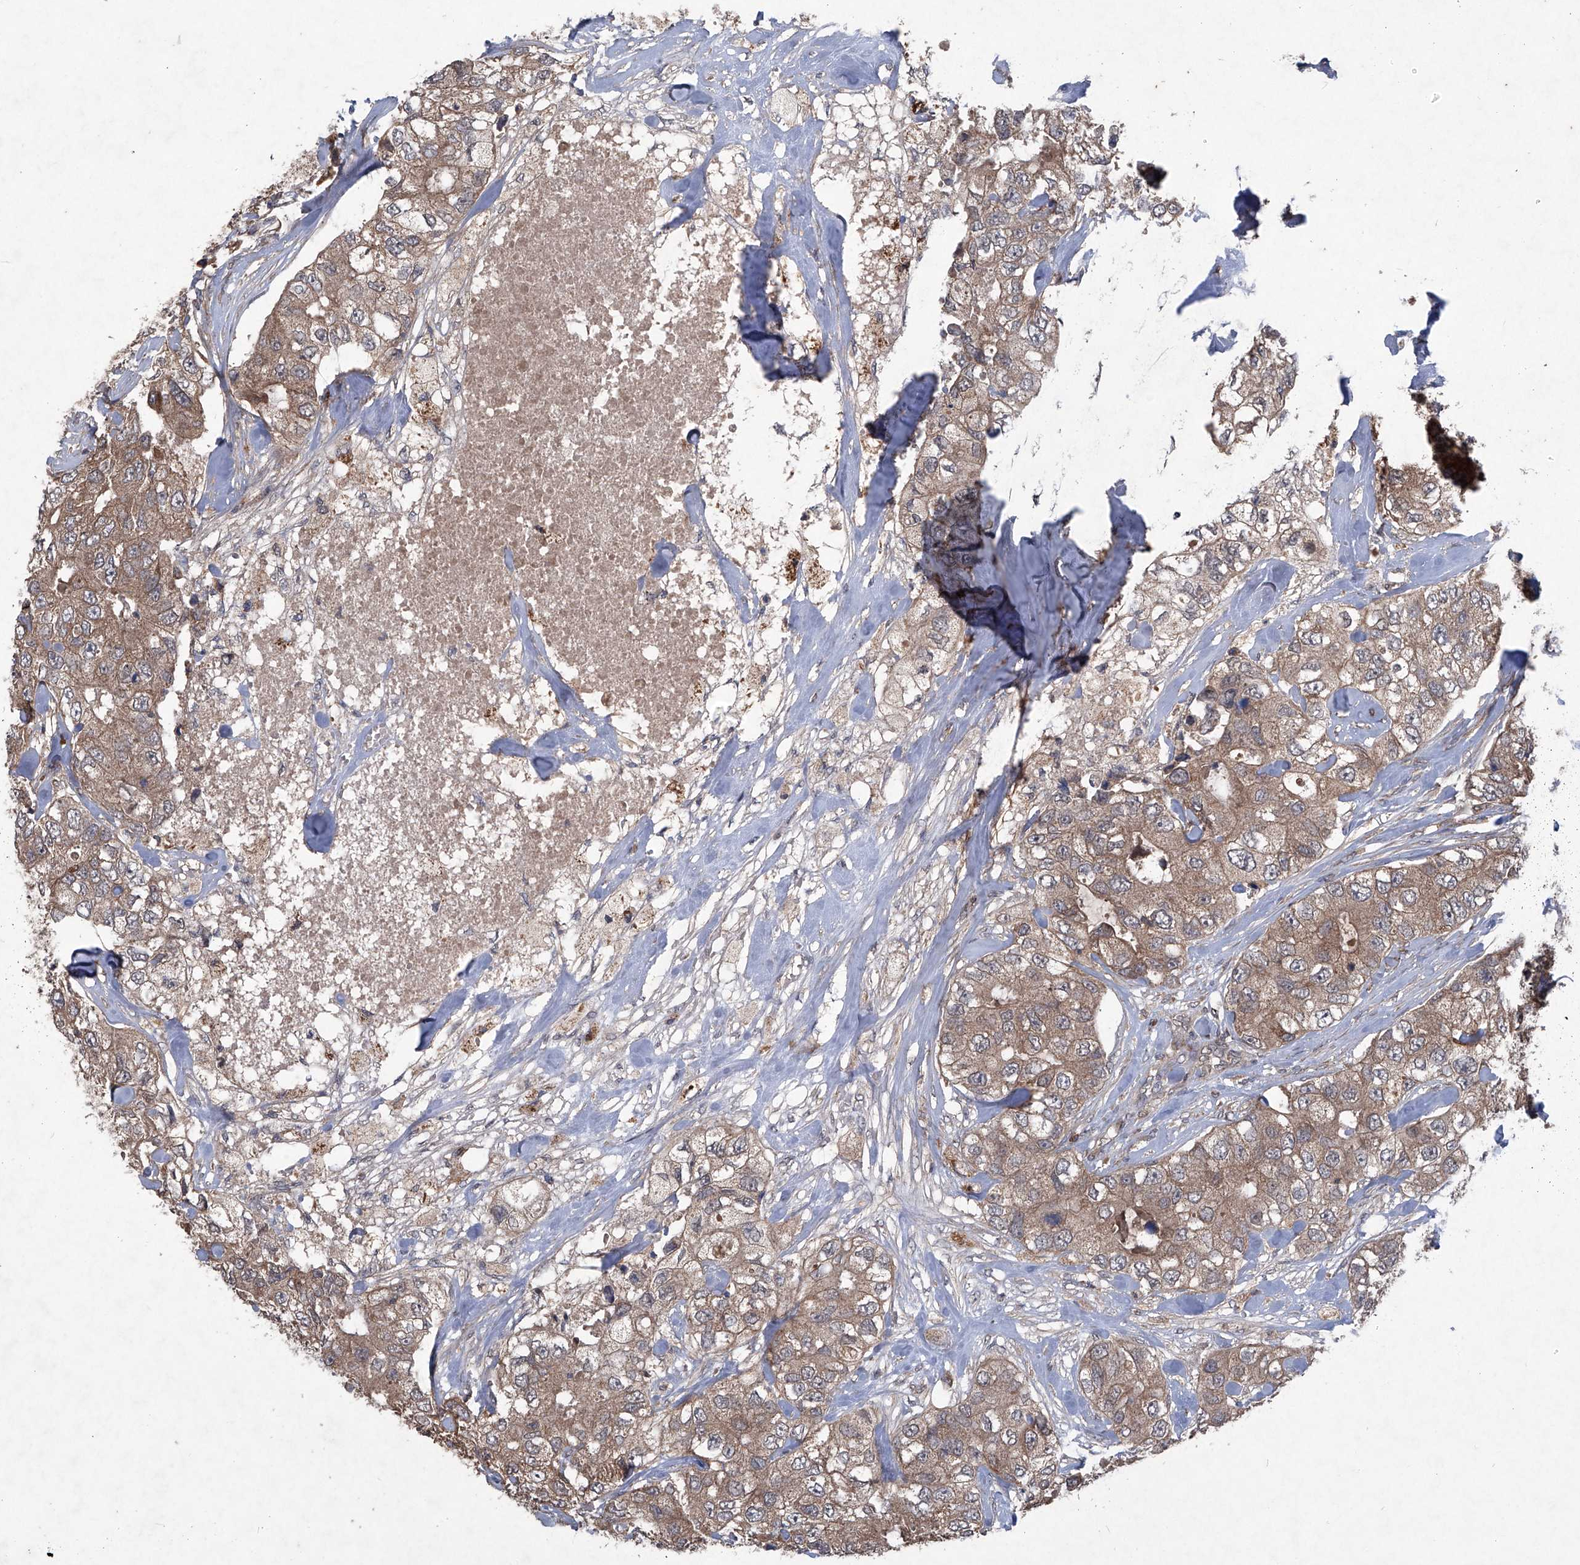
{"staining": {"intensity": "moderate", "quantity": ">75%", "location": "cytoplasmic/membranous"}, "tissue": "breast cancer", "cell_type": "Tumor cells", "image_type": "cancer", "snomed": [{"axis": "morphology", "description": "Duct carcinoma"}, {"axis": "topography", "description": "Breast"}], "caption": "There is medium levels of moderate cytoplasmic/membranous expression in tumor cells of breast cancer, as demonstrated by immunohistochemical staining (brown color).", "gene": "SUMF2", "patient": {"sex": "female", "age": 62}}